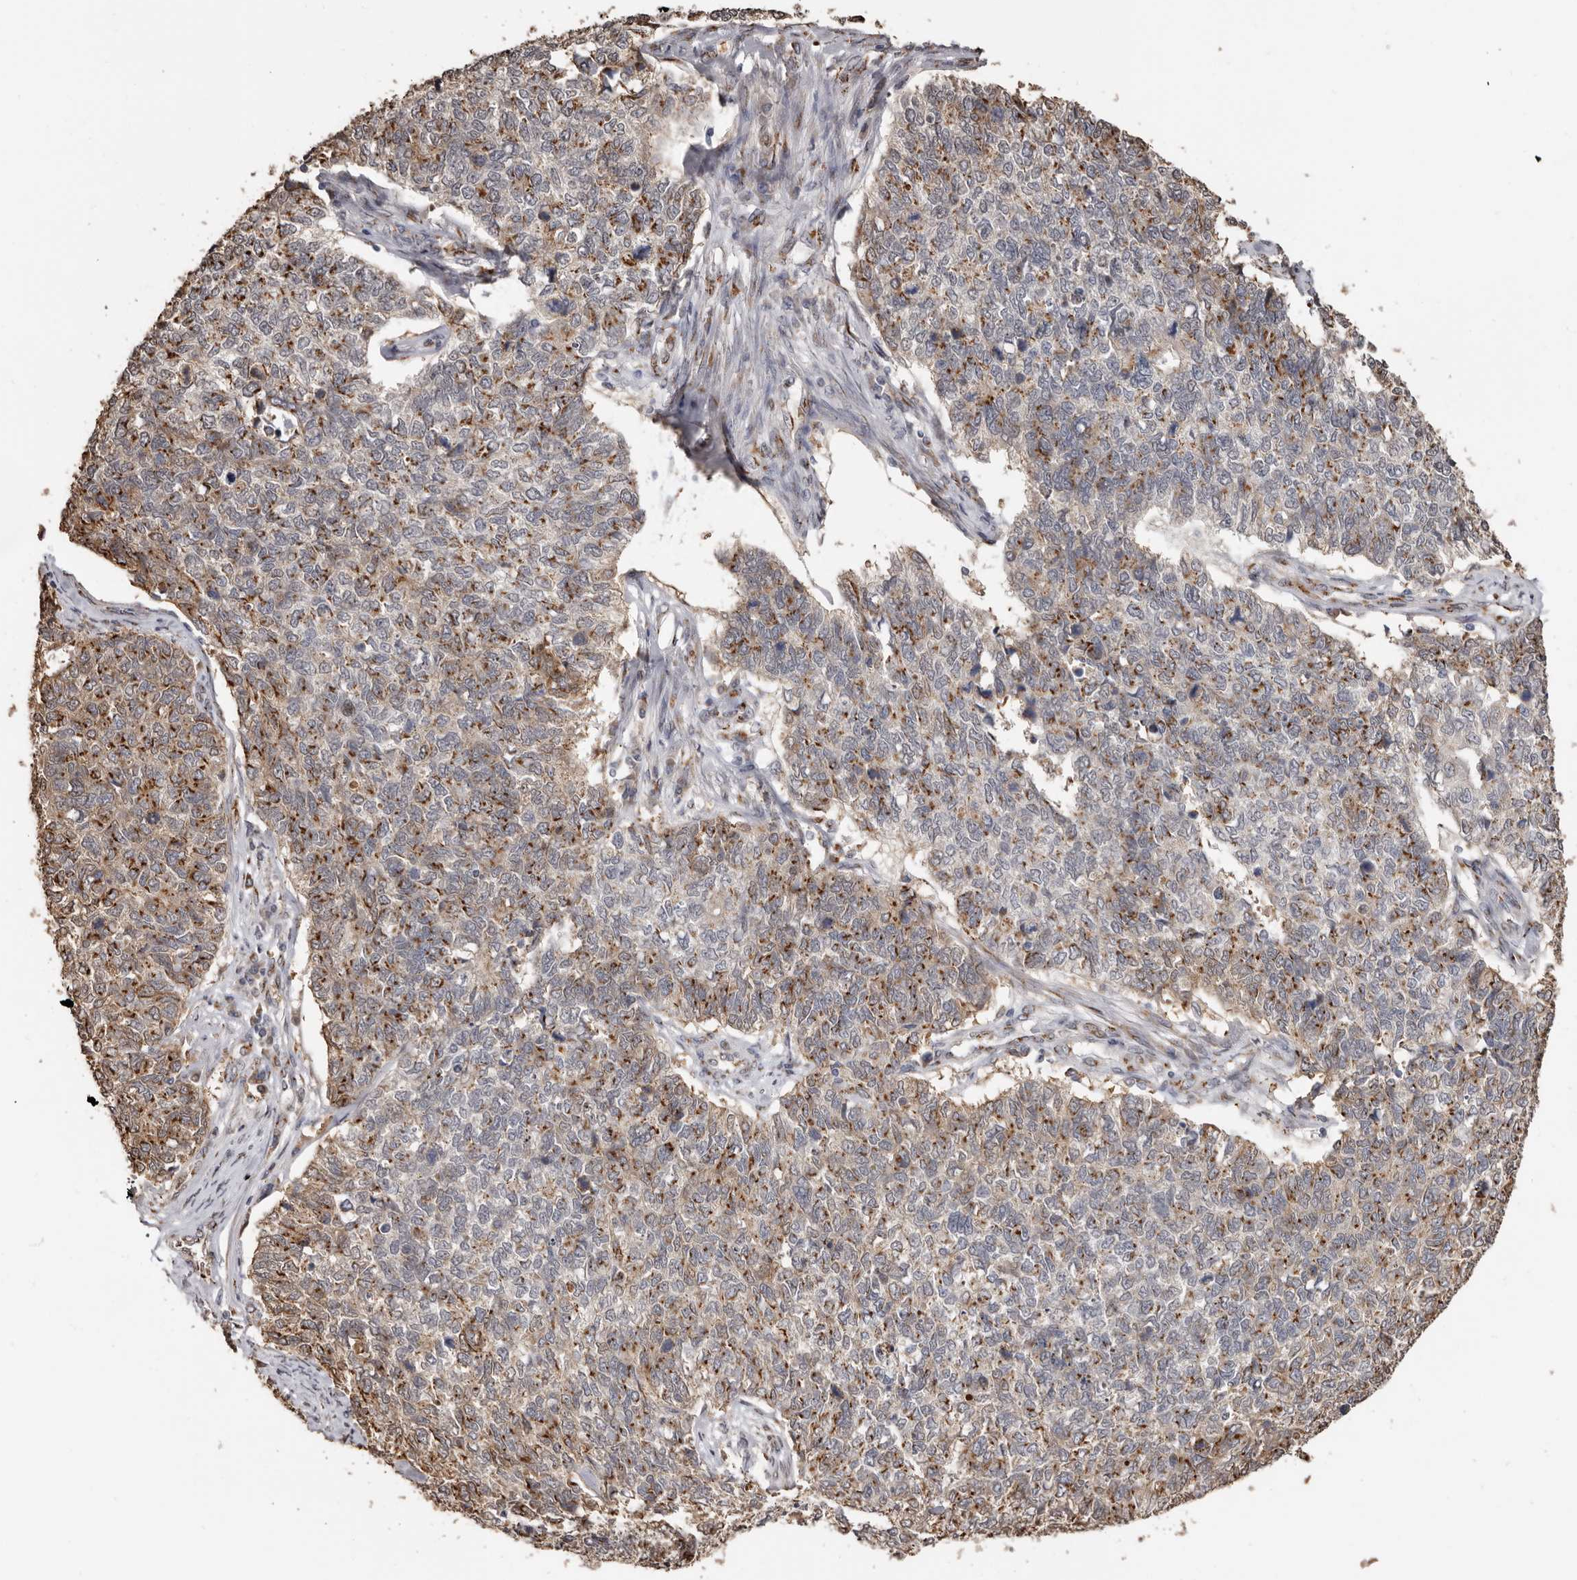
{"staining": {"intensity": "moderate", "quantity": "25%-75%", "location": "cytoplasmic/membranous"}, "tissue": "cervical cancer", "cell_type": "Tumor cells", "image_type": "cancer", "snomed": [{"axis": "morphology", "description": "Squamous cell carcinoma, NOS"}, {"axis": "topography", "description": "Cervix"}], "caption": "Protein staining demonstrates moderate cytoplasmic/membranous positivity in approximately 25%-75% of tumor cells in cervical cancer. Nuclei are stained in blue.", "gene": "ENTREP1", "patient": {"sex": "female", "age": 63}}